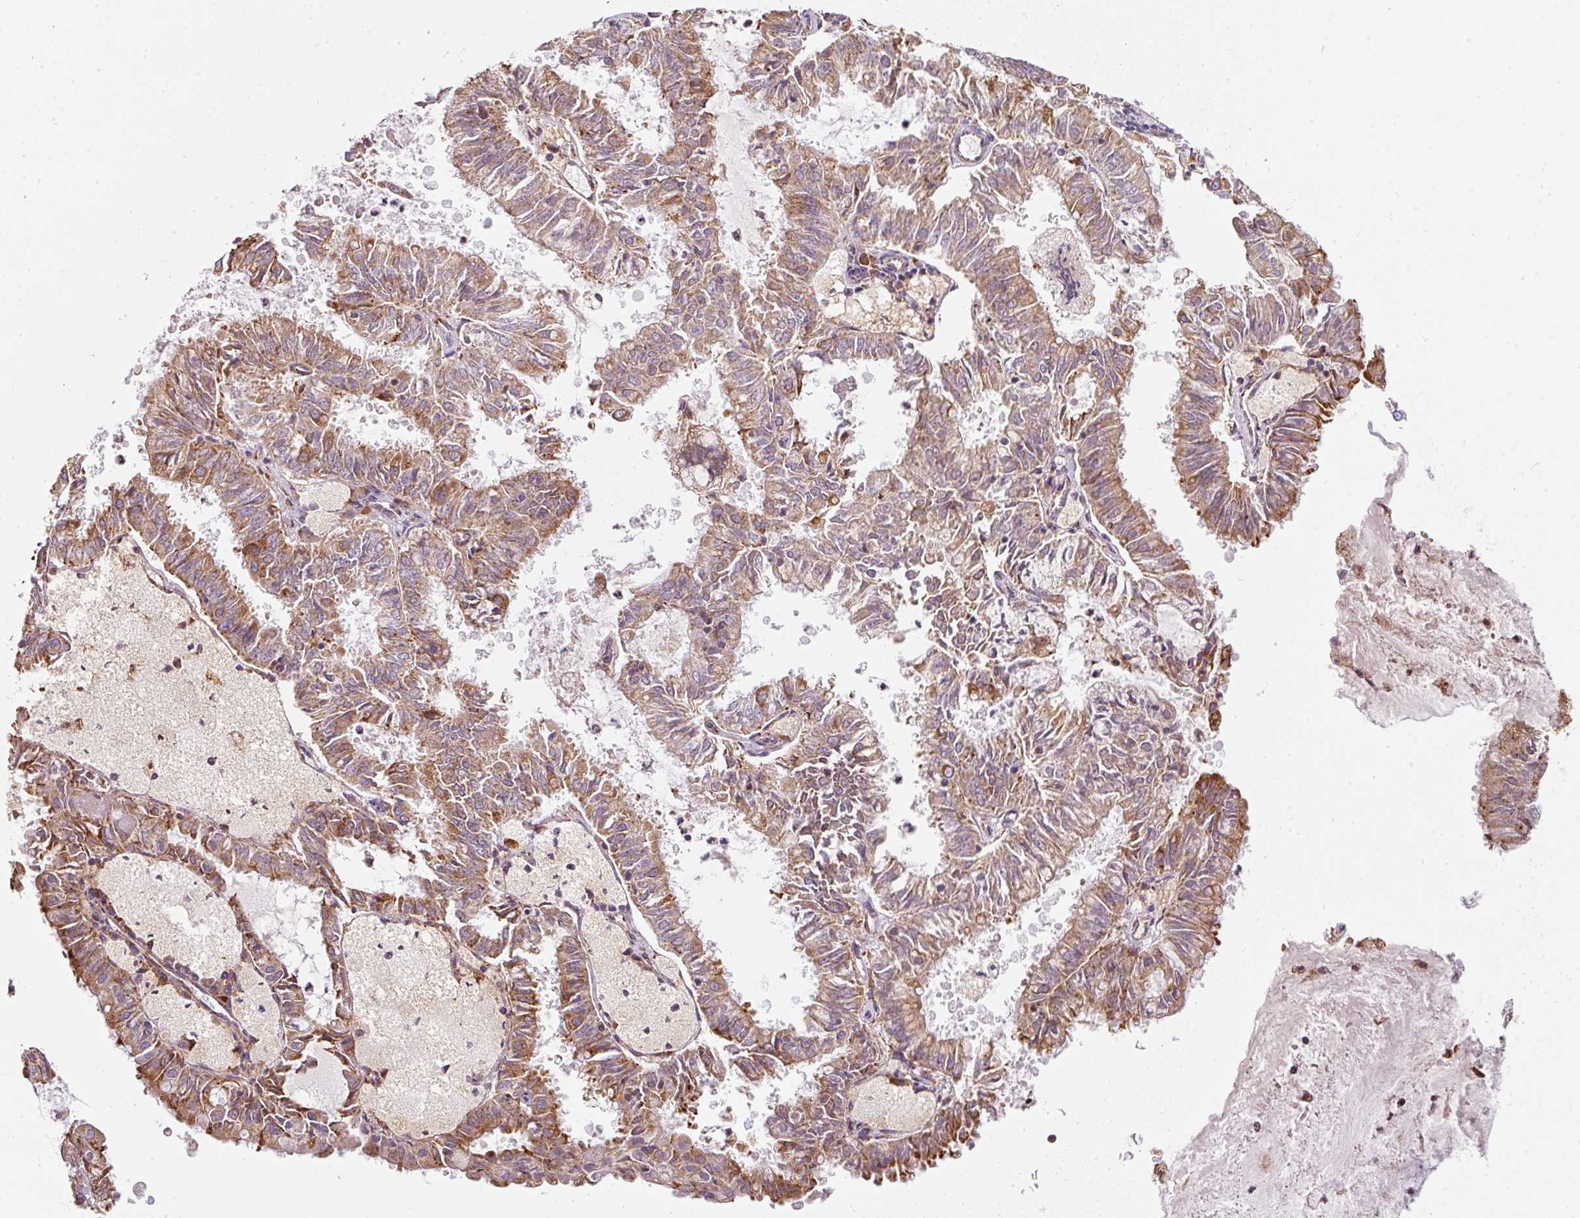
{"staining": {"intensity": "moderate", "quantity": ">75%", "location": "cytoplasmic/membranous"}, "tissue": "endometrial cancer", "cell_type": "Tumor cells", "image_type": "cancer", "snomed": [{"axis": "morphology", "description": "Adenocarcinoma, NOS"}, {"axis": "topography", "description": "Endometrium"}], "caption": "Endometrial cancer was stained to show a protein in brown. There is medium levels of moderate cytoplasmic/membranous expression in approximately >75% of tumor cells. The staining is performed using DAB brown chromogen to label protein expression. The nuclei are counter-stained blue using hematoxylin.", "gene": "MORN4", "patient": {"sex": "female", "age": 57}}